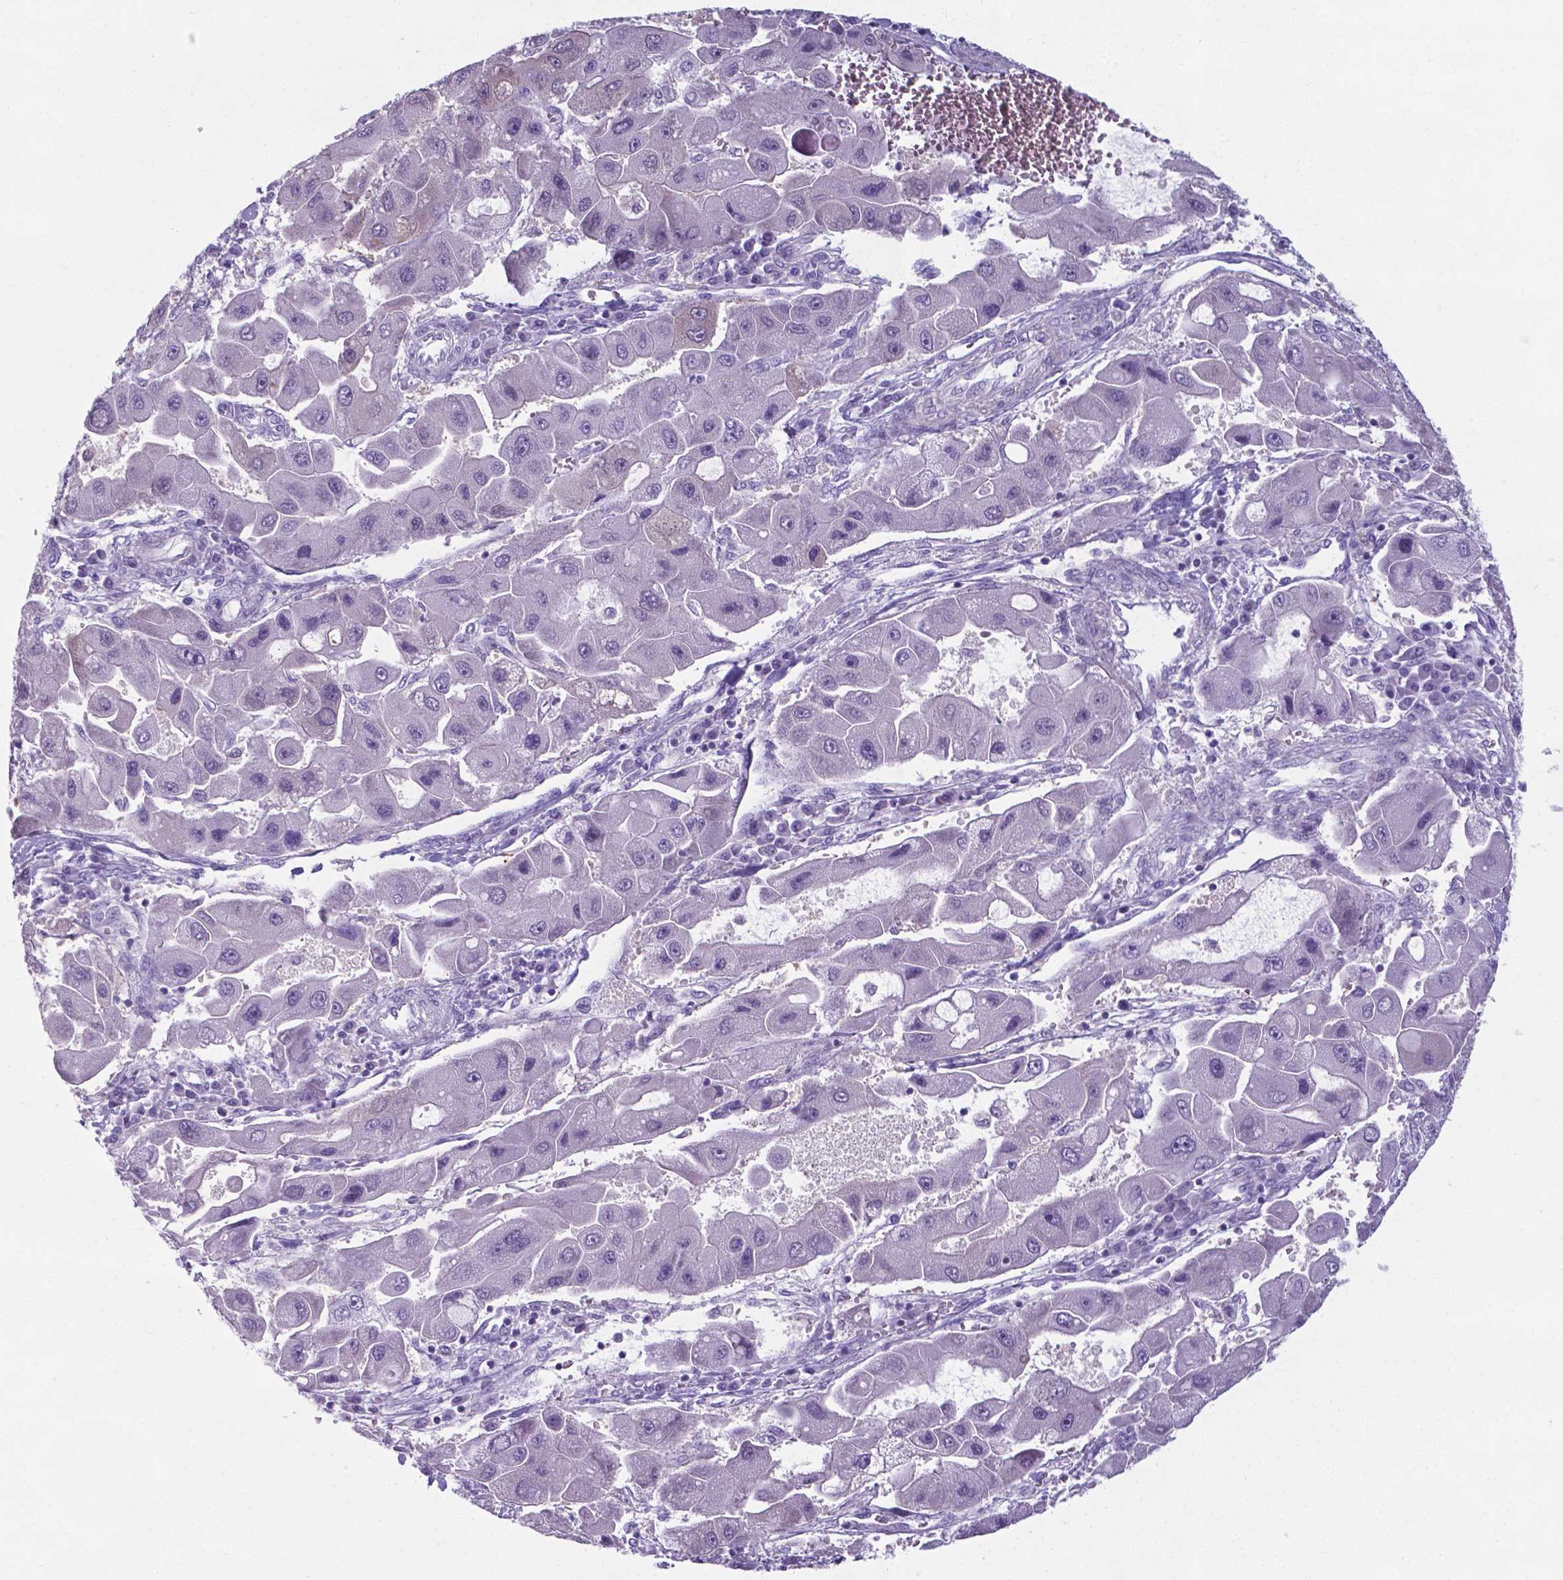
{"staining": {"intensity": "negative", "quantity": "none", "location": "none"}, "tissue": "liver cancer", "cell_type": "Tumor cells", "image_type": "cancer", "snomed": [{"axis": "morphology", "description": "Carcinoma, Hepatocellular, NOS"}, {"axis": "topography", "description": "Liver"}], "caption": "Tumor cells show no significant positivity in liver cancer (hepatocellular carcinoma).", "gene": "AP5B1", "patient": {"sex": "male", "age": 24}}